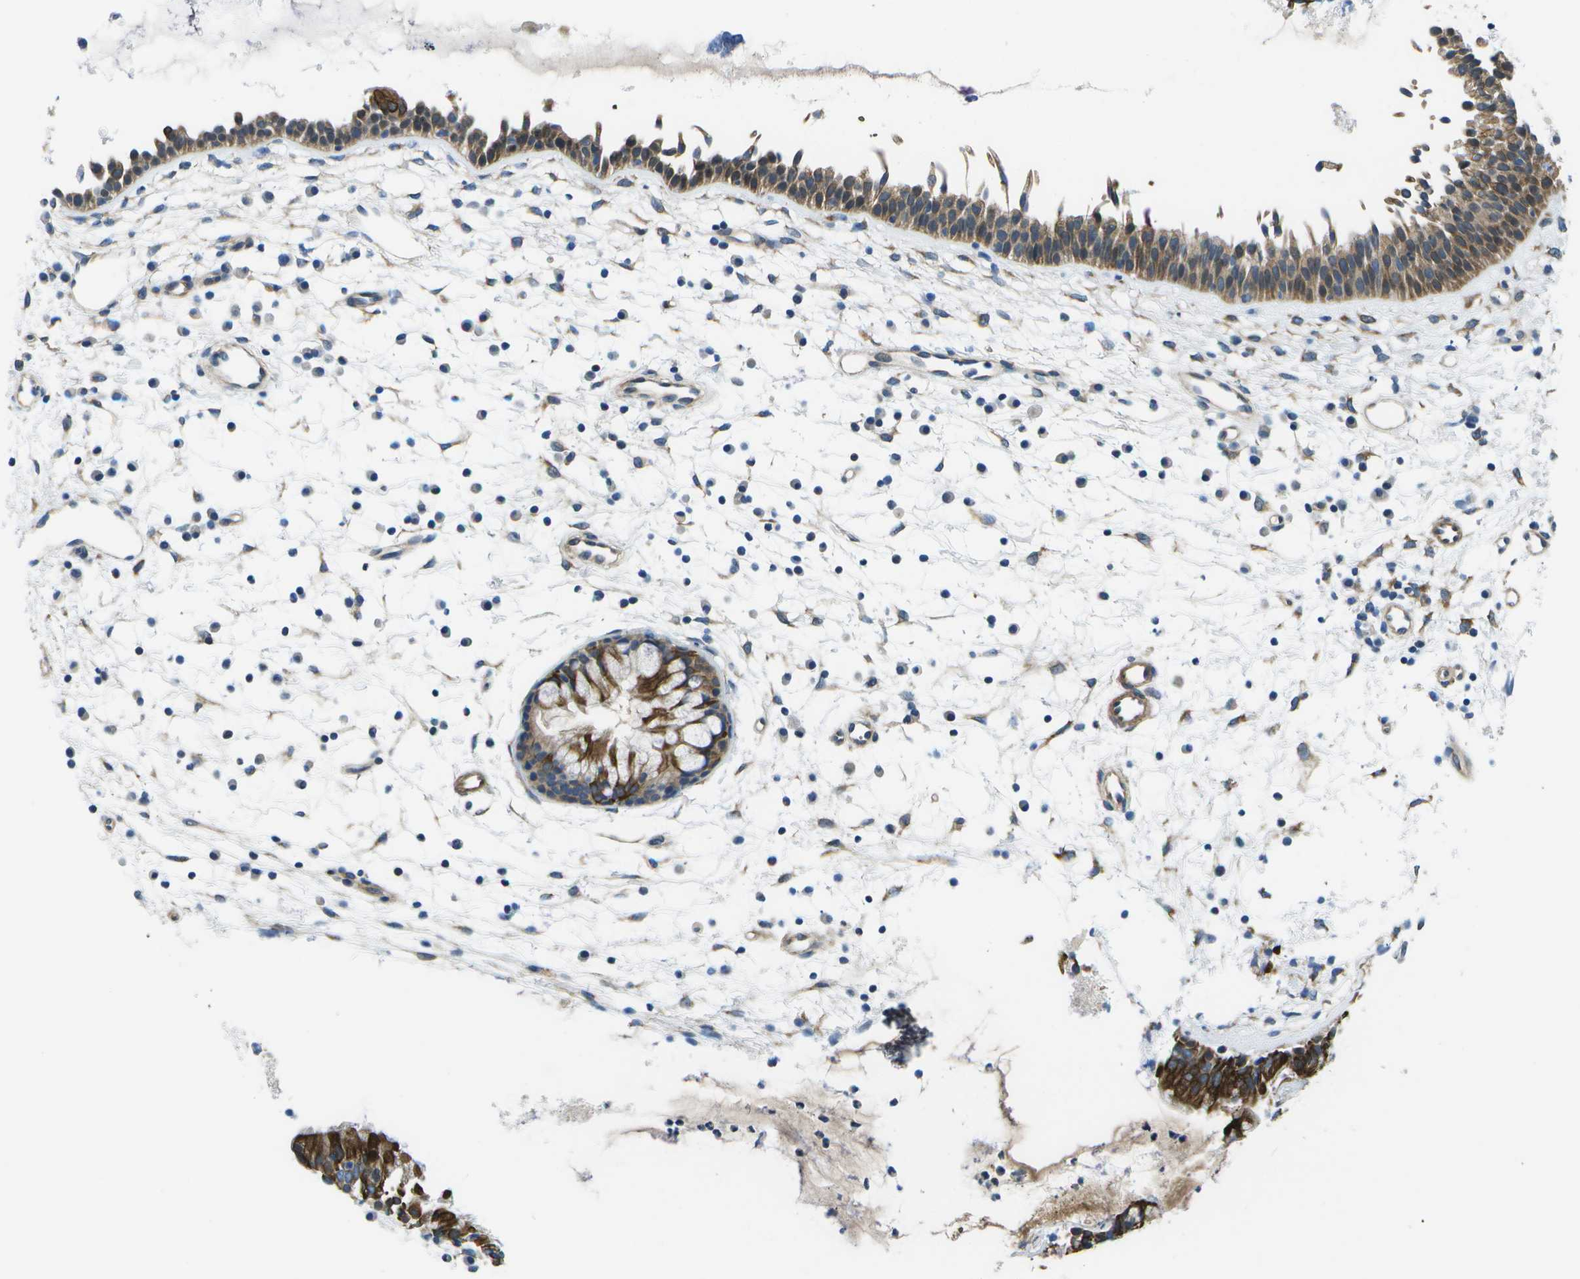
{"staining": {"intensity": "moderate", "quantity": ">75%", "location": "cytoplasmic/membranous"}, "tissue": "nasopharynx", "cell_type": "Respiratory epithelial cells", "image_type": "normal", "snomed": [{"axis": "morphology", "description": "Normal tissue, NOS"}, {"axis": "topography", "description": "Nasopharynx"}], "caption": "DAB (3,3'-diaminobenzidine) immunohistochemical staining of normal human nasopharynx reveals moderate cytoplasmic/membranous protein positivity in about >75% of respiratory epithelial cells. (Brightfield microscopy of DAB IHC at high magnification).", "gene": "P3H1", "patient": {"sex": "male", "age": 21}}